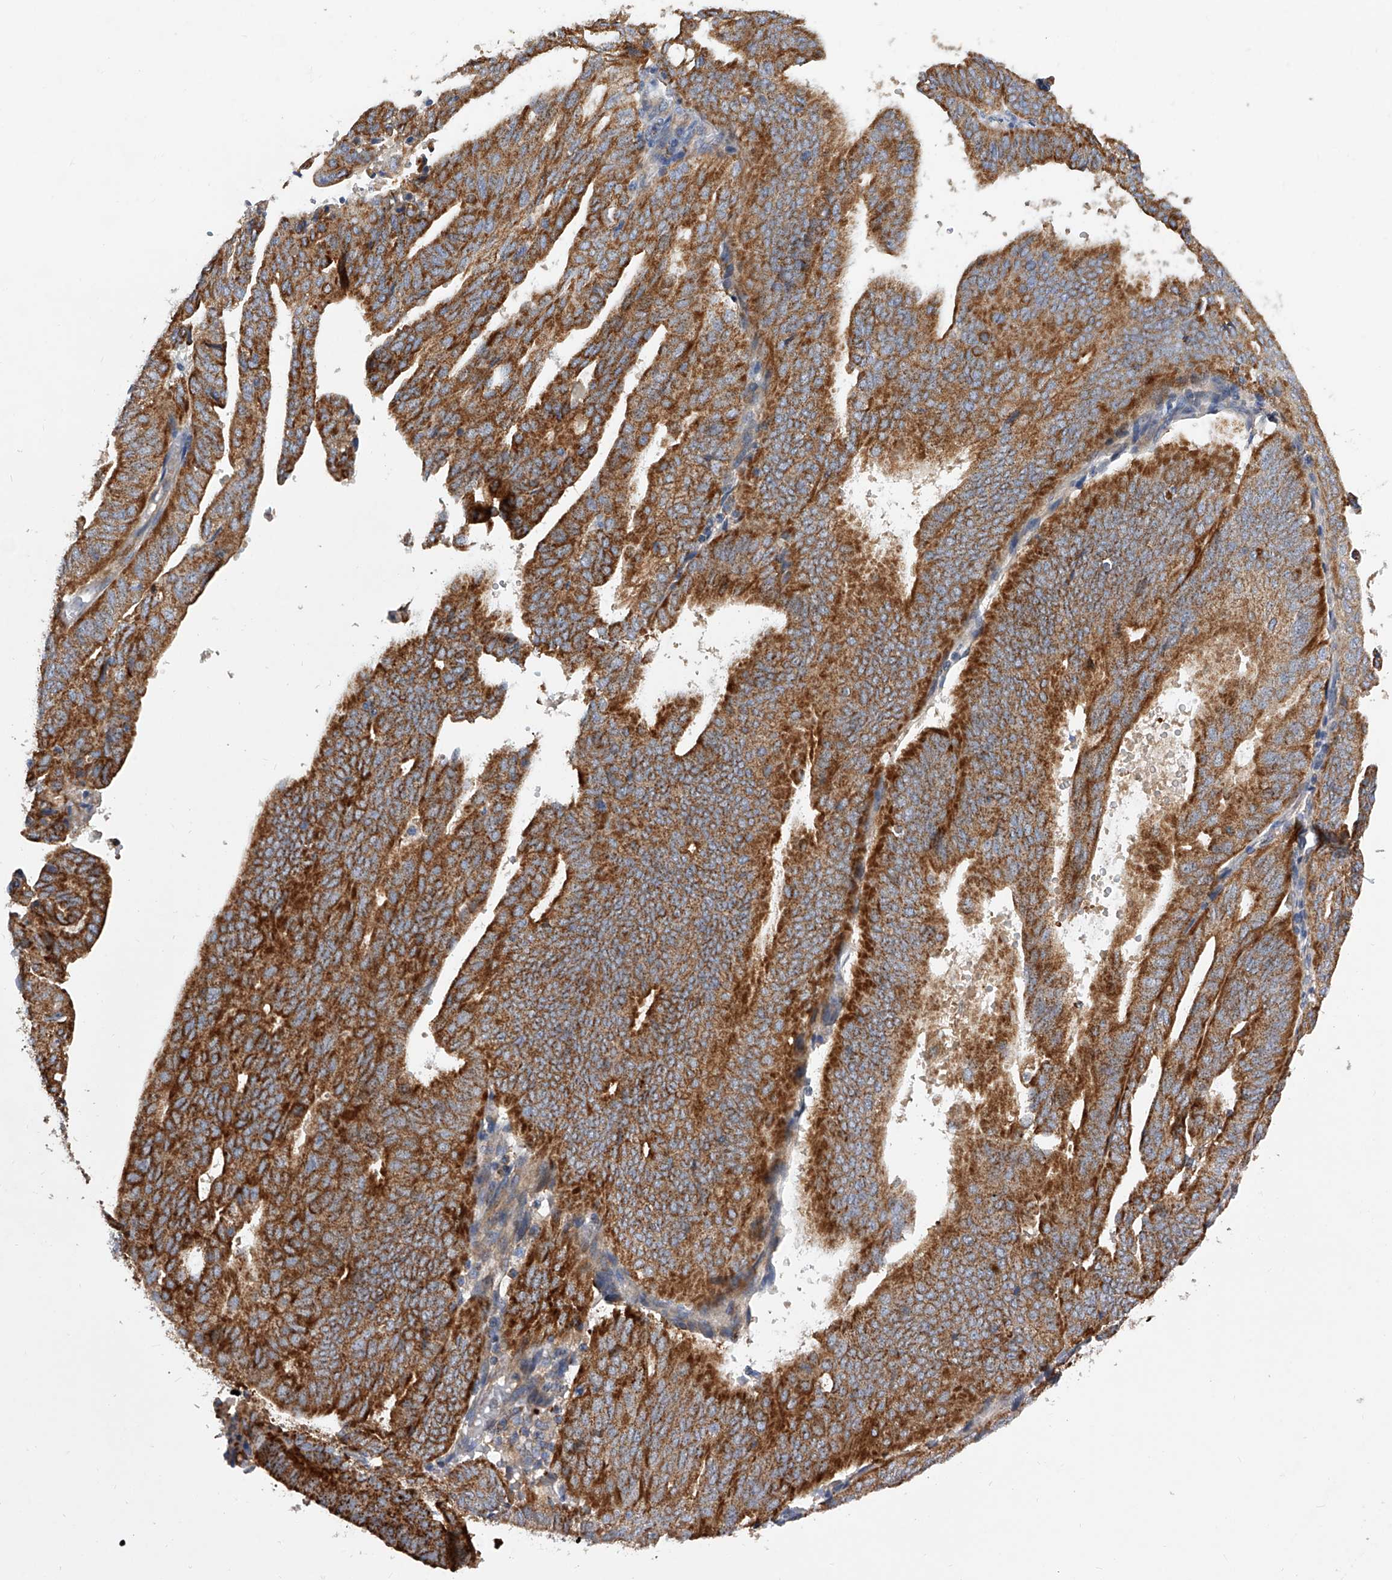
{"staining": {"intensity": "strong", "quantity": ">75%", "location": "cytoplasmic/membranous"}, "tissue": "endometrial cancer", "cell_type": "Tumor cells", "image_type": "cancer", "snomed": [{"axis": "morphology", "description": "Adenocarcinoma, NOS"}, {"axis": "topography", "description": "Uterus"}], "caption": "IHC of adenocarcinoma (endometrial) displays high levels of strong cytoplasmic/membranous expression in about >75% of tumor cells.", "gene": "PDSS2", "patient": {"sex": "female", "age": 77}}